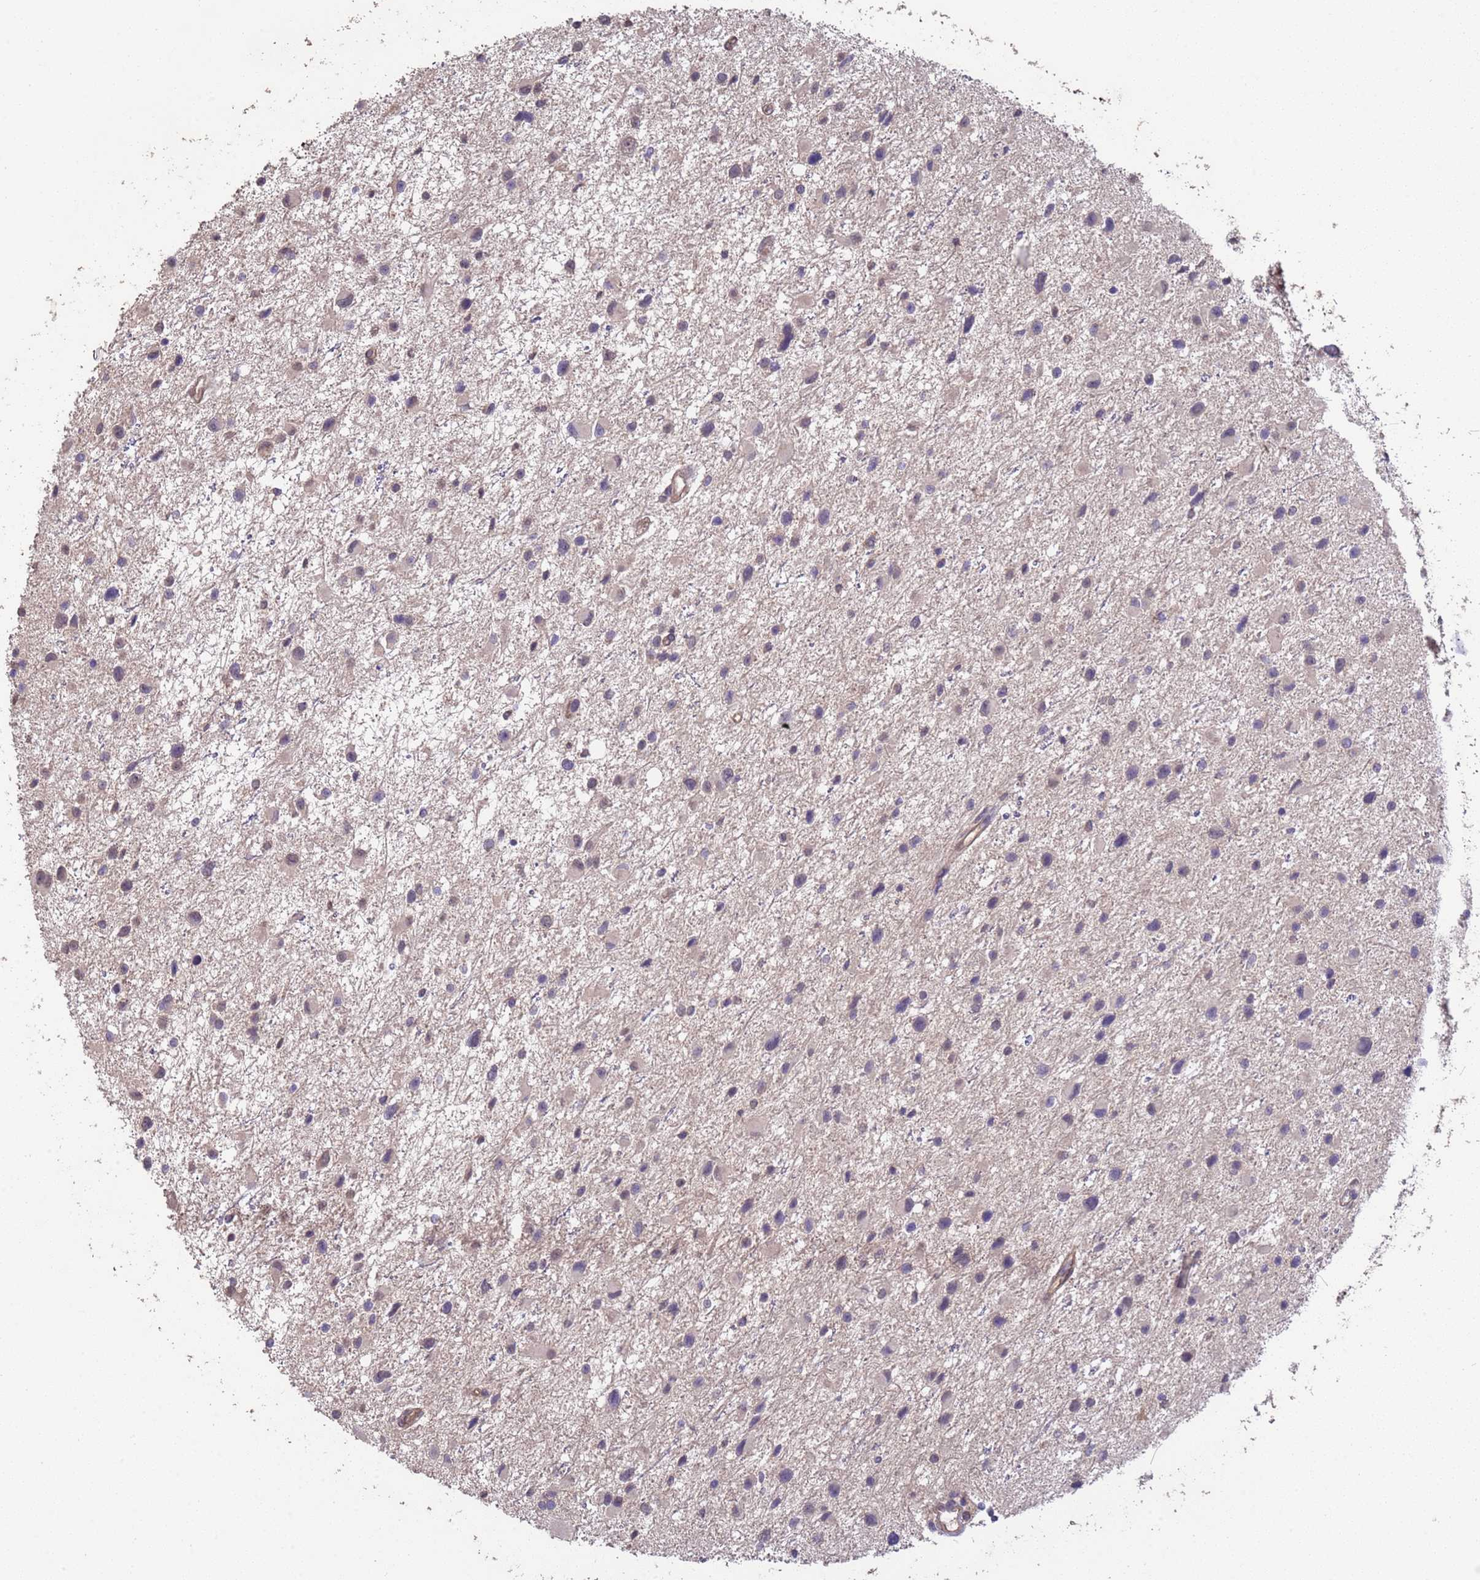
{"staining": {"intensity": "weak", "quantity": "<25%", "location": "cytoplasmic/membranous"}, "tissue": "glioma", "cell_type": "Tumor cells", "image_type": "cancer", "snomed": [{"axis": "morphology", "description": "Glioma, malignant, Low grade"}, {"axis": "topography", "description": "Brain"}], "caption": "Micrograph shows no protein positivity in tumor cells of glioma tissue.", "gene": "NPHP1", "patient": {"sex": "female", "age": 32}}